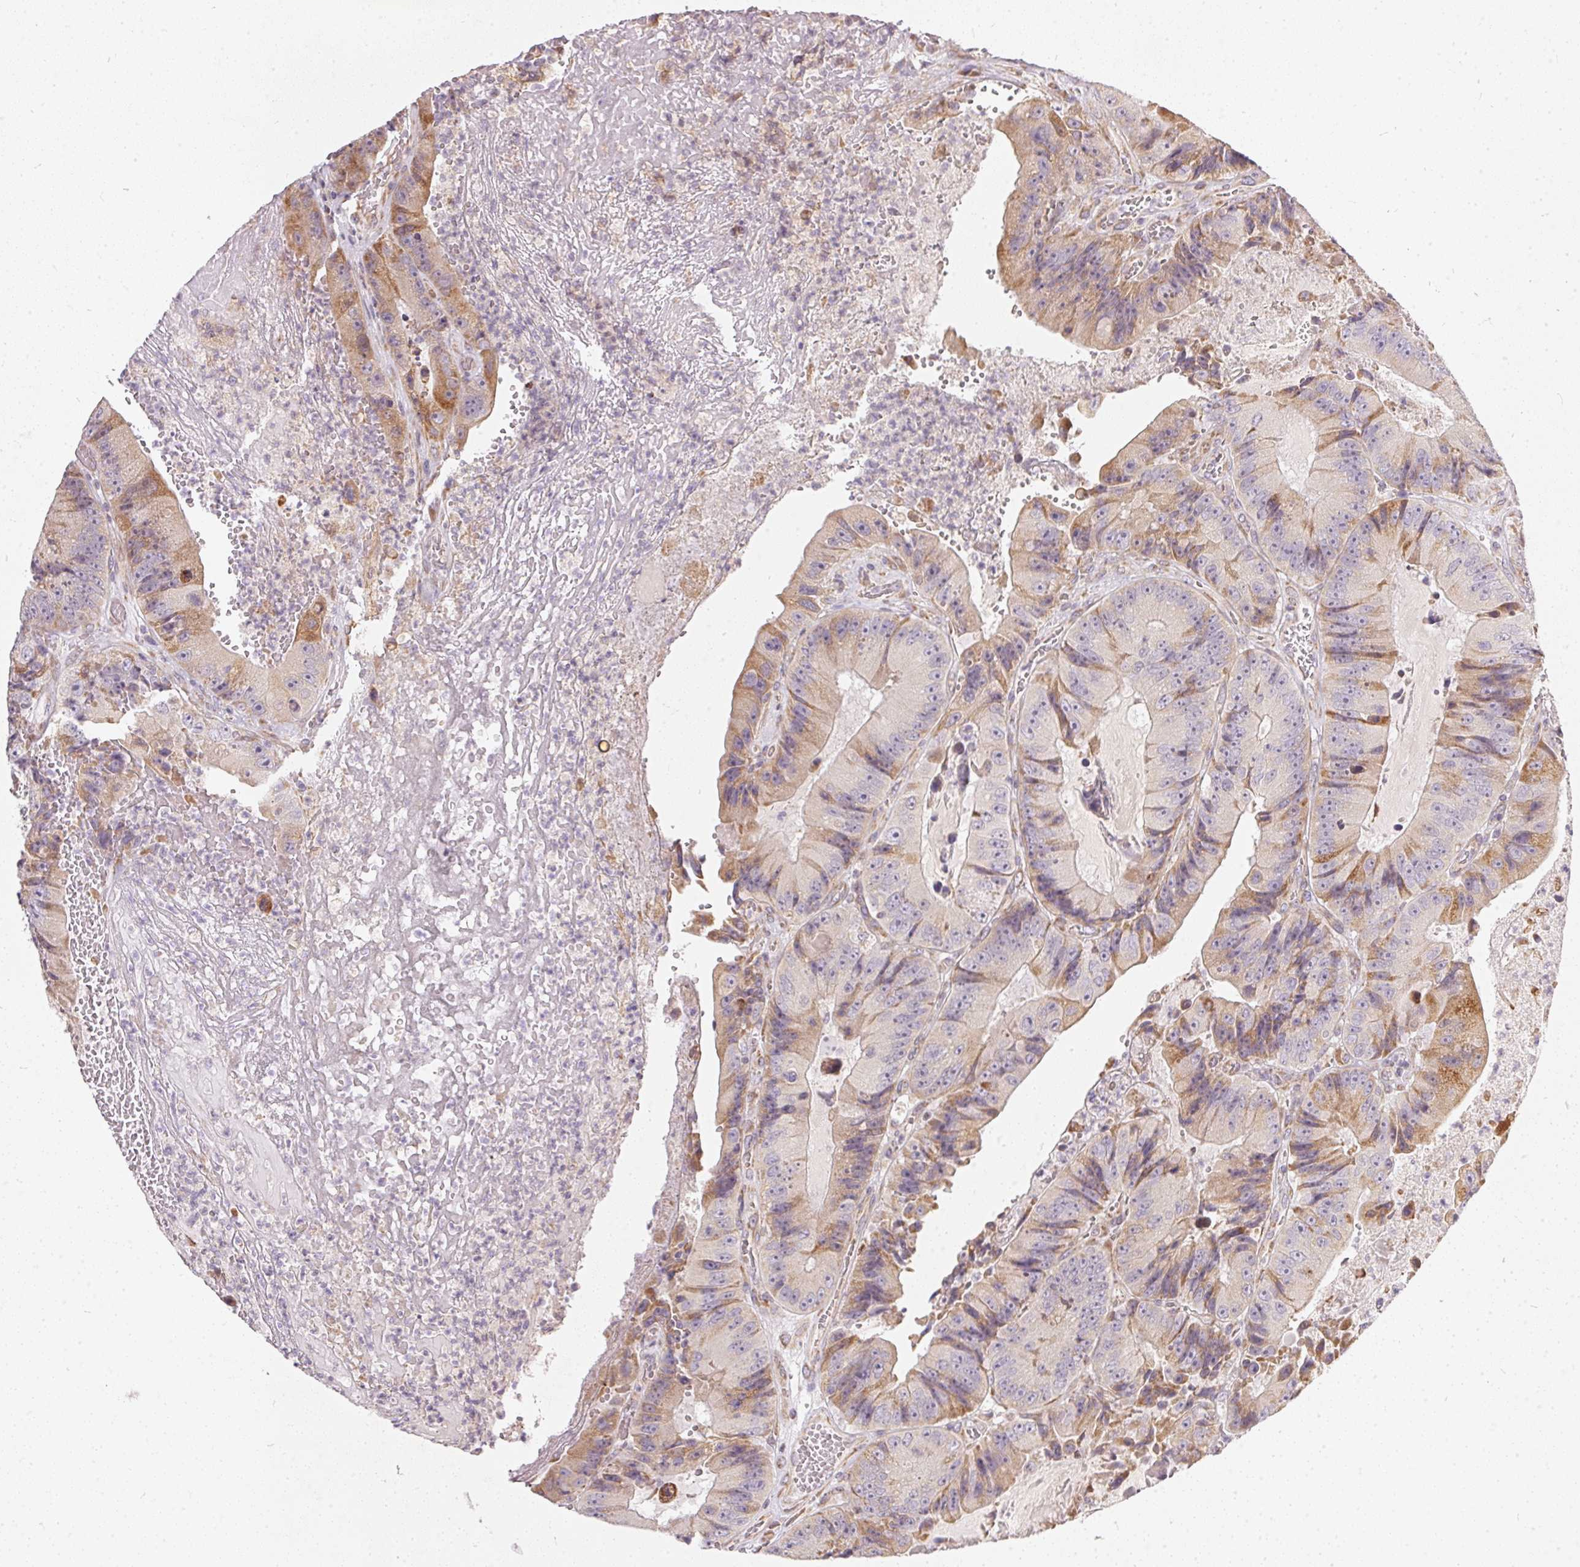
{"staining": {"intensity": "moderate", "quantity": "25%-75%", "location": "cytoplasmic/membranous"}, "tissue": "colorectal cancer", "cell_type": "Tumor cells", "image_type": "cancer", "snomed": [{"axis": "morphology", "description": "Adenocarcinoma, NOS"}, {"axis": "topography", "description": "Colon"}], "caption": "This is a photomicrograph of immunohistochemistry staining of colorectal cancer, which shows moderate staining in the cytoplasmic/membranous of tumor cells.", "gene": "VWA5B2", "patient": {"sex": "female", "age": 86}}